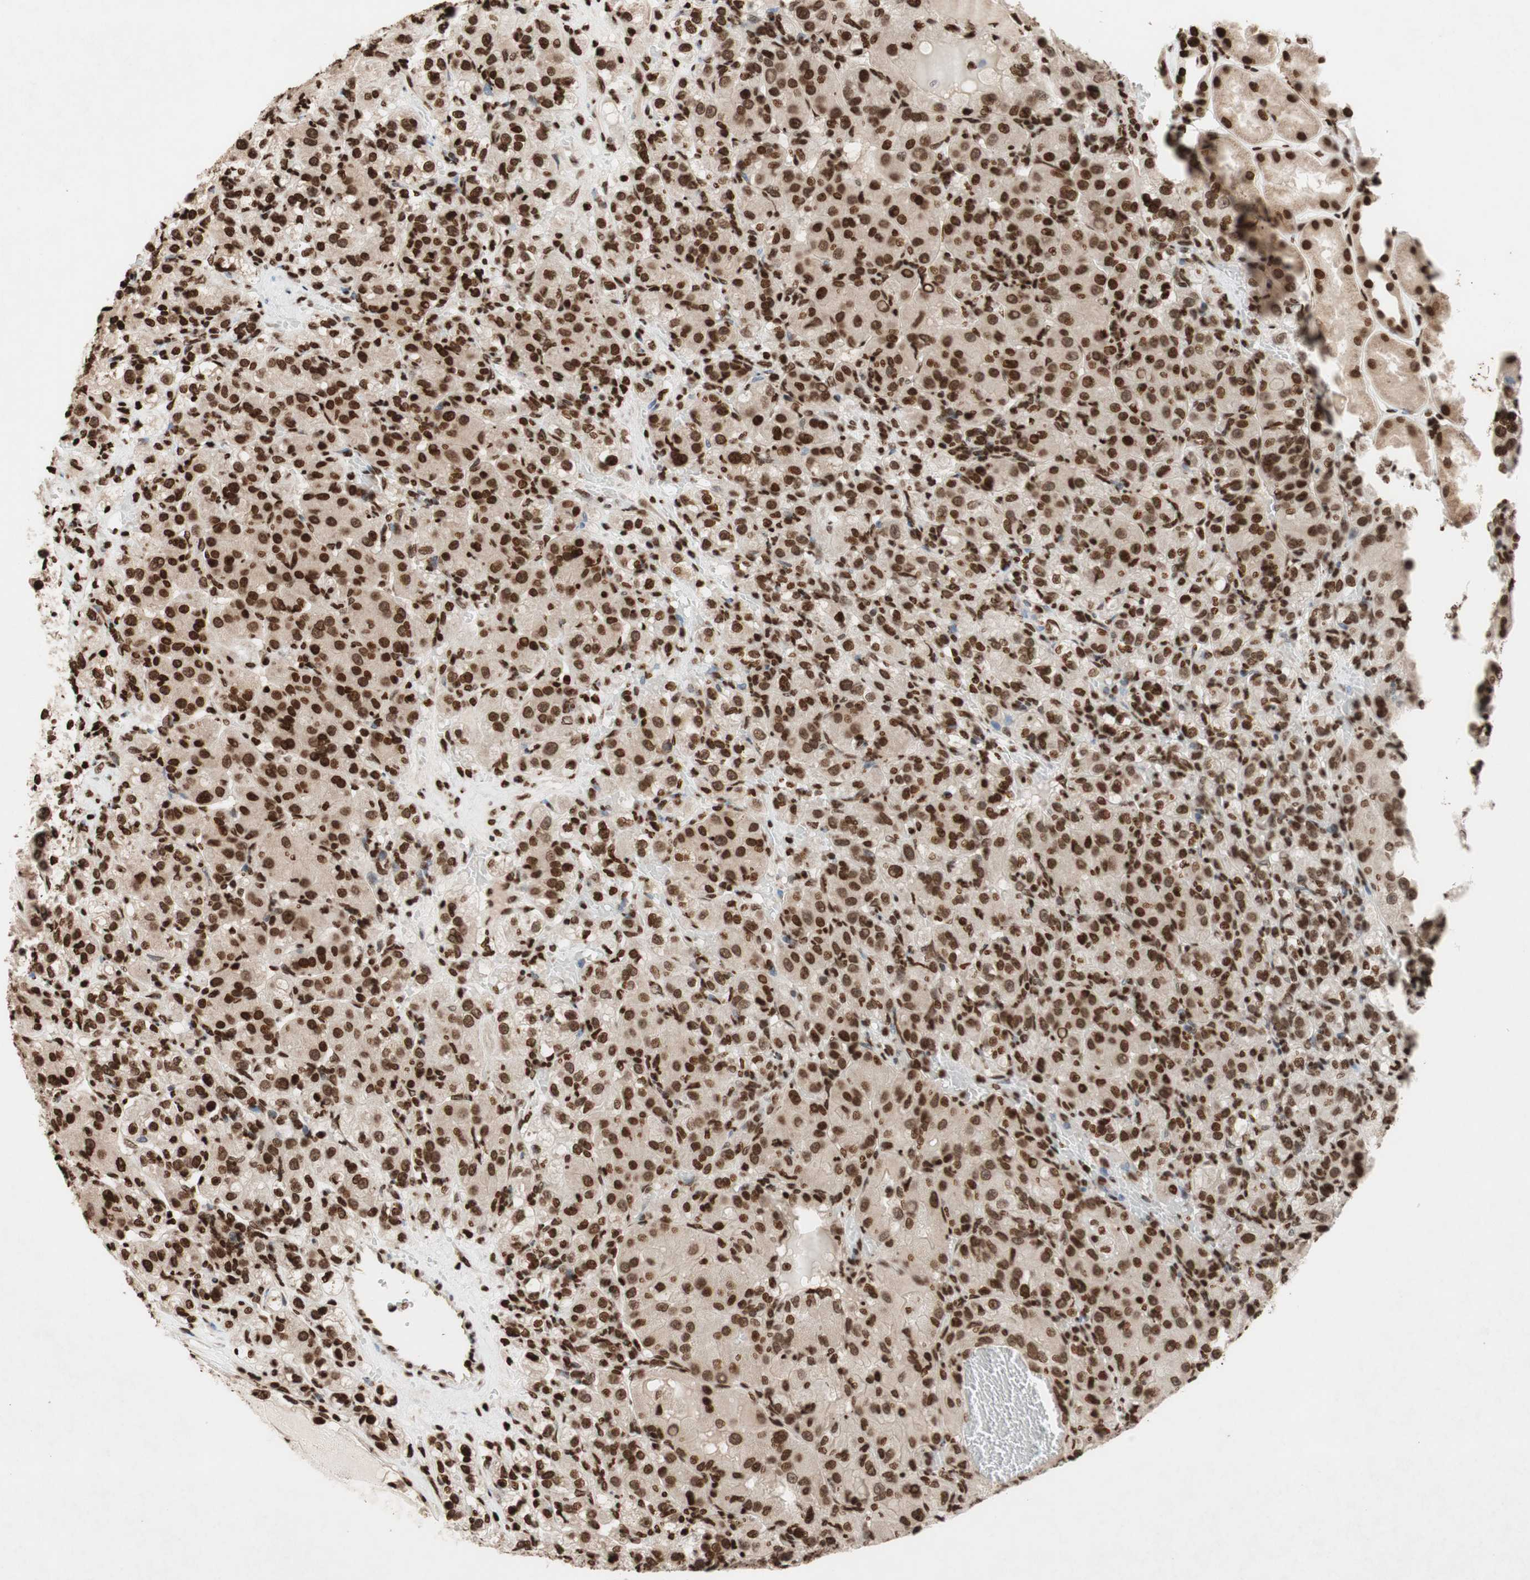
{"staining": {"intensity": "moderate", "quantity": ">75%", "location": "nuclear"}, "tissue": "renal cancer", "cell_type": "Tumor cells", "image_type": "cancer", "snomed": [{"axis": "morphology", "description": "Adenocarcinoma, NOS"}, {"axis": "topography", "description": "Kidney"}], "caption": "The histopathology image shows staining of adenocarcinoma (renal), revealing moderate nuclear protein positivity (brown color) within tumor cells.", "gene": "NCOA3", "patient": {"sex": "male", "age": 61}}